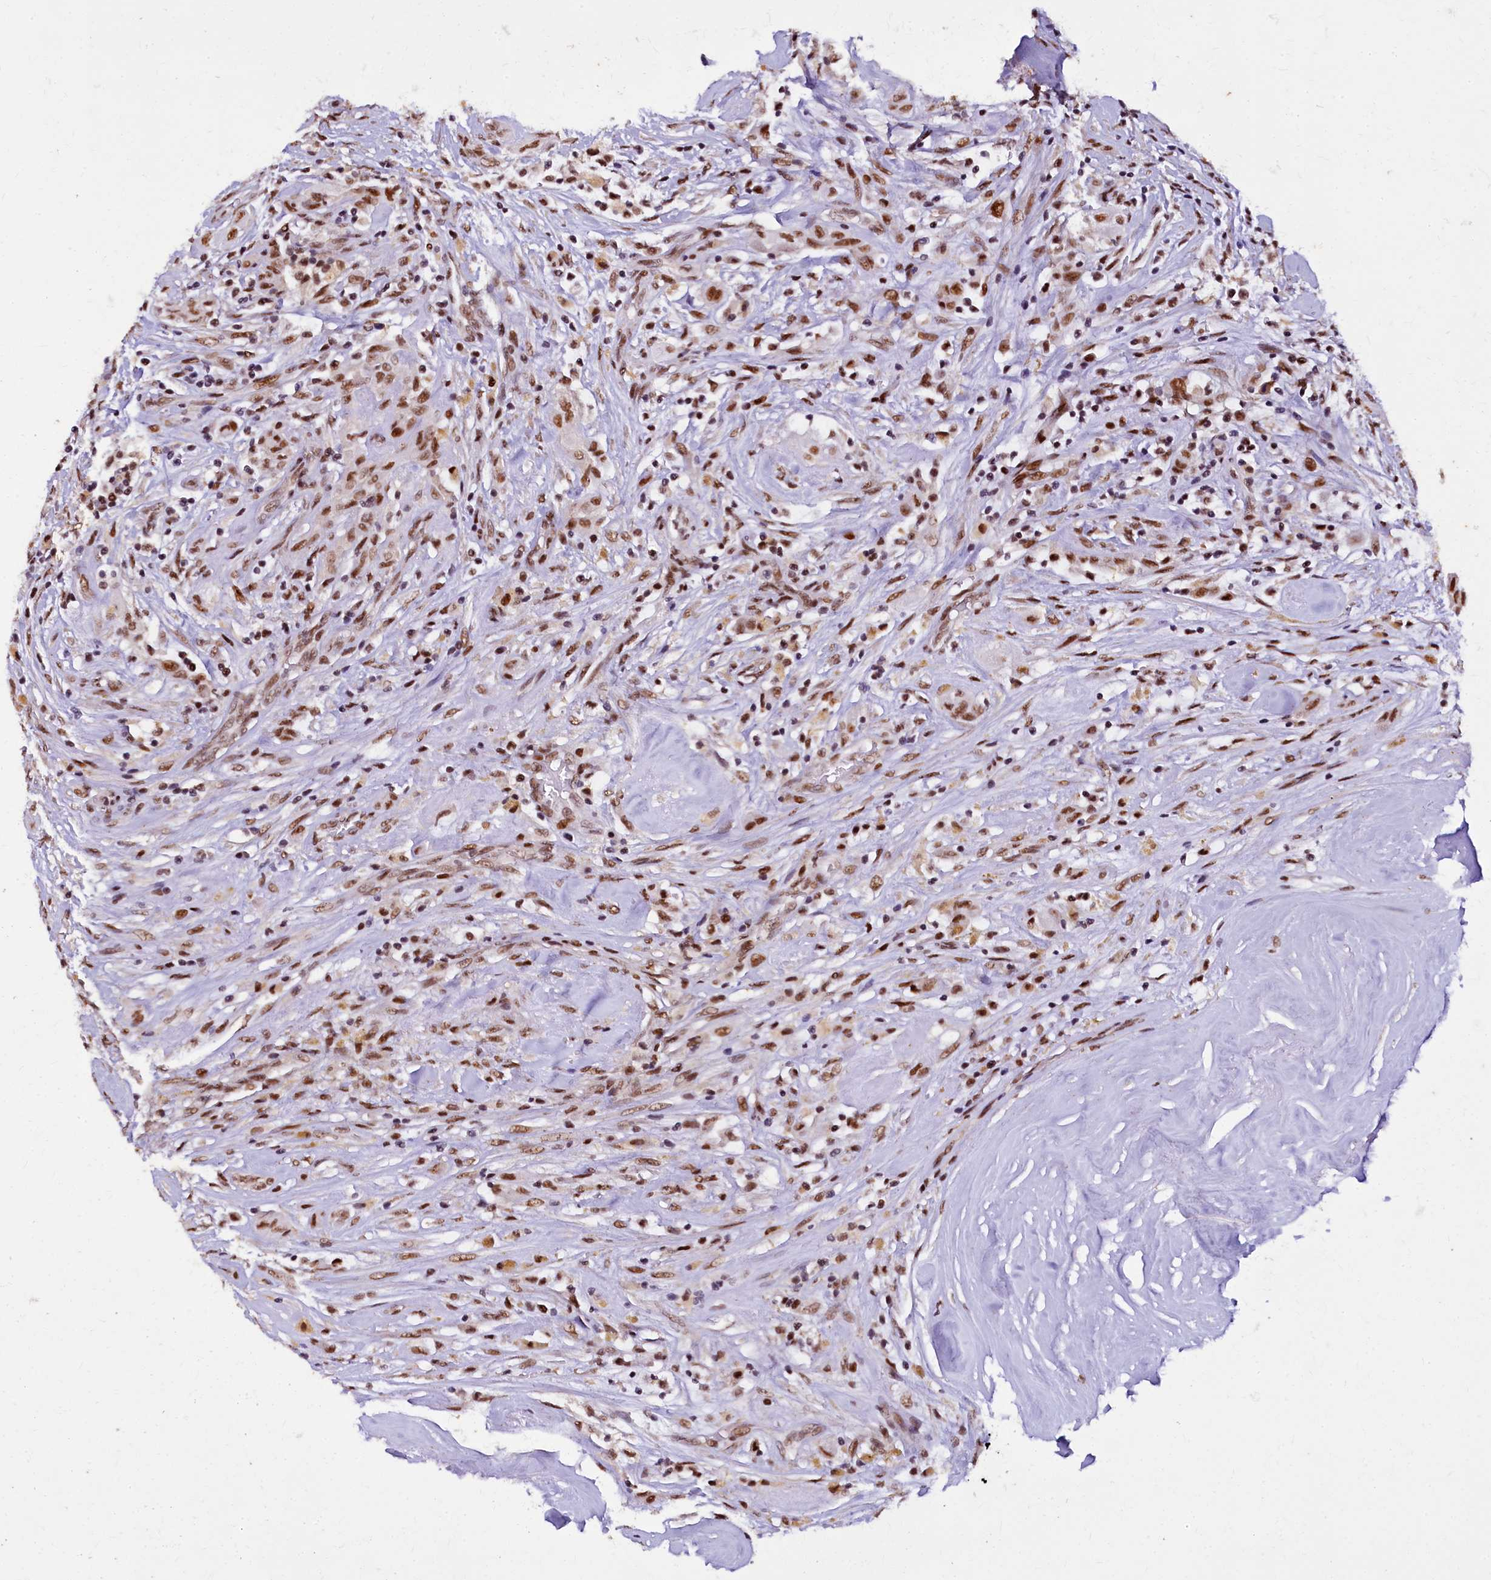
{"staining": {"intensity": "moderate", "quantity": ">75%", "location": "nuclear"}, "tissue": "thyroid cancer", "cell_type": "Tumor cells", "image_type": "cancer", "snomed": [{"axis": "morphology", "description": "Papillary adenocarcinoma, NOS"}, {"axis": "topography", "description": "Thyroid gland"}], "caption": "An image showing moderate nuclear positivity in about >75% of tumor cells in thyroid papillary adenocarcinoma, as visualized by brown immunohistochemical staining.", "gene": "CPSF7", "patient": {"sex": "female", "age": 59}}